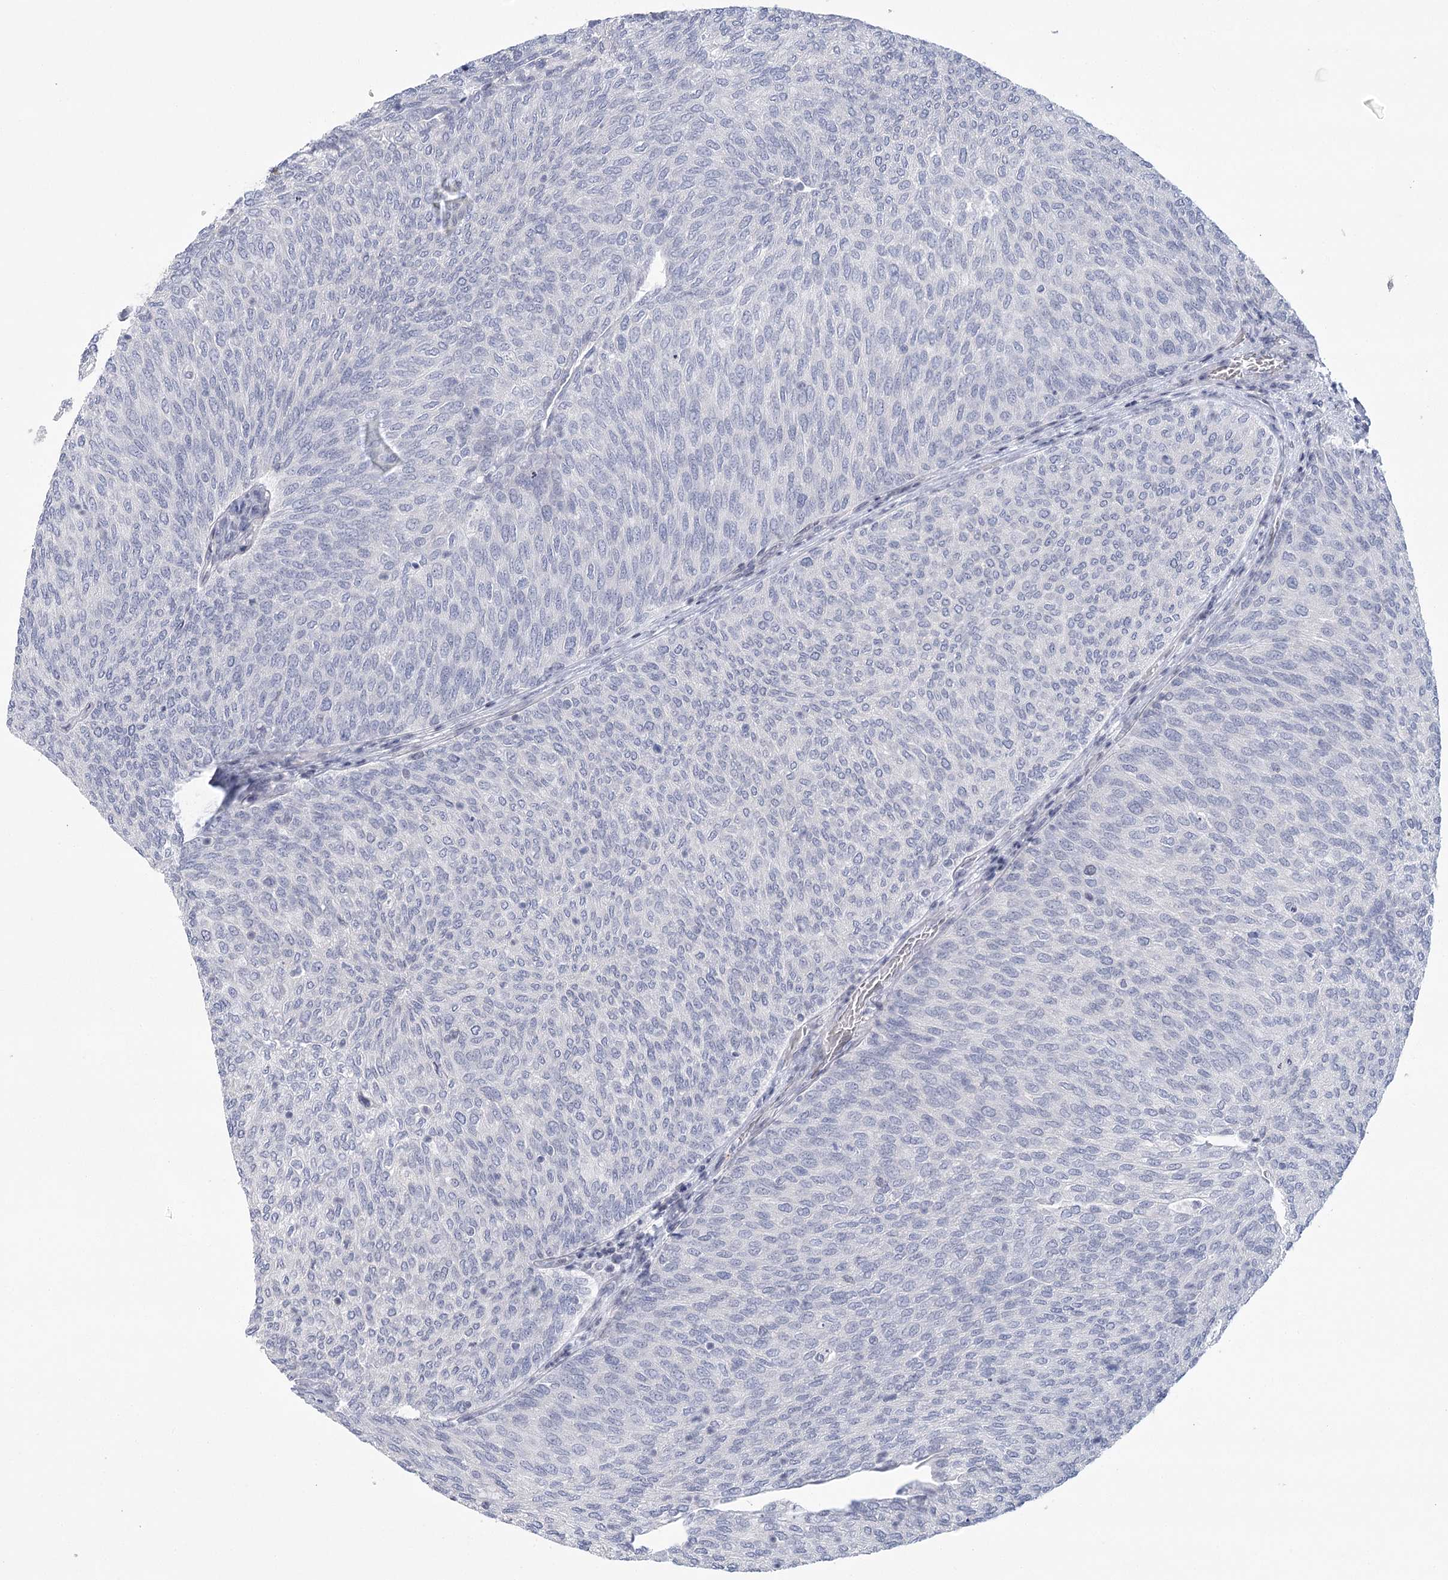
{"staining": {"intensity": "negative", "quantity": "none", "location": "none"}, "tissue": "urothelial cancer", "cell_type": "Tumor cells", "image_type": "cancer", "snomed": [{"axis": "morphology", "description": "Urothelial carcinoma, Low grade"}, {"axis": "topography", "description": "Urinary bladder"}], "caption": "A photomicrograph of human urothelial cancer is negative for staining in tumor cells.", "gene": "FAM76B", "patient": {"sex": "female", "age": 79}}